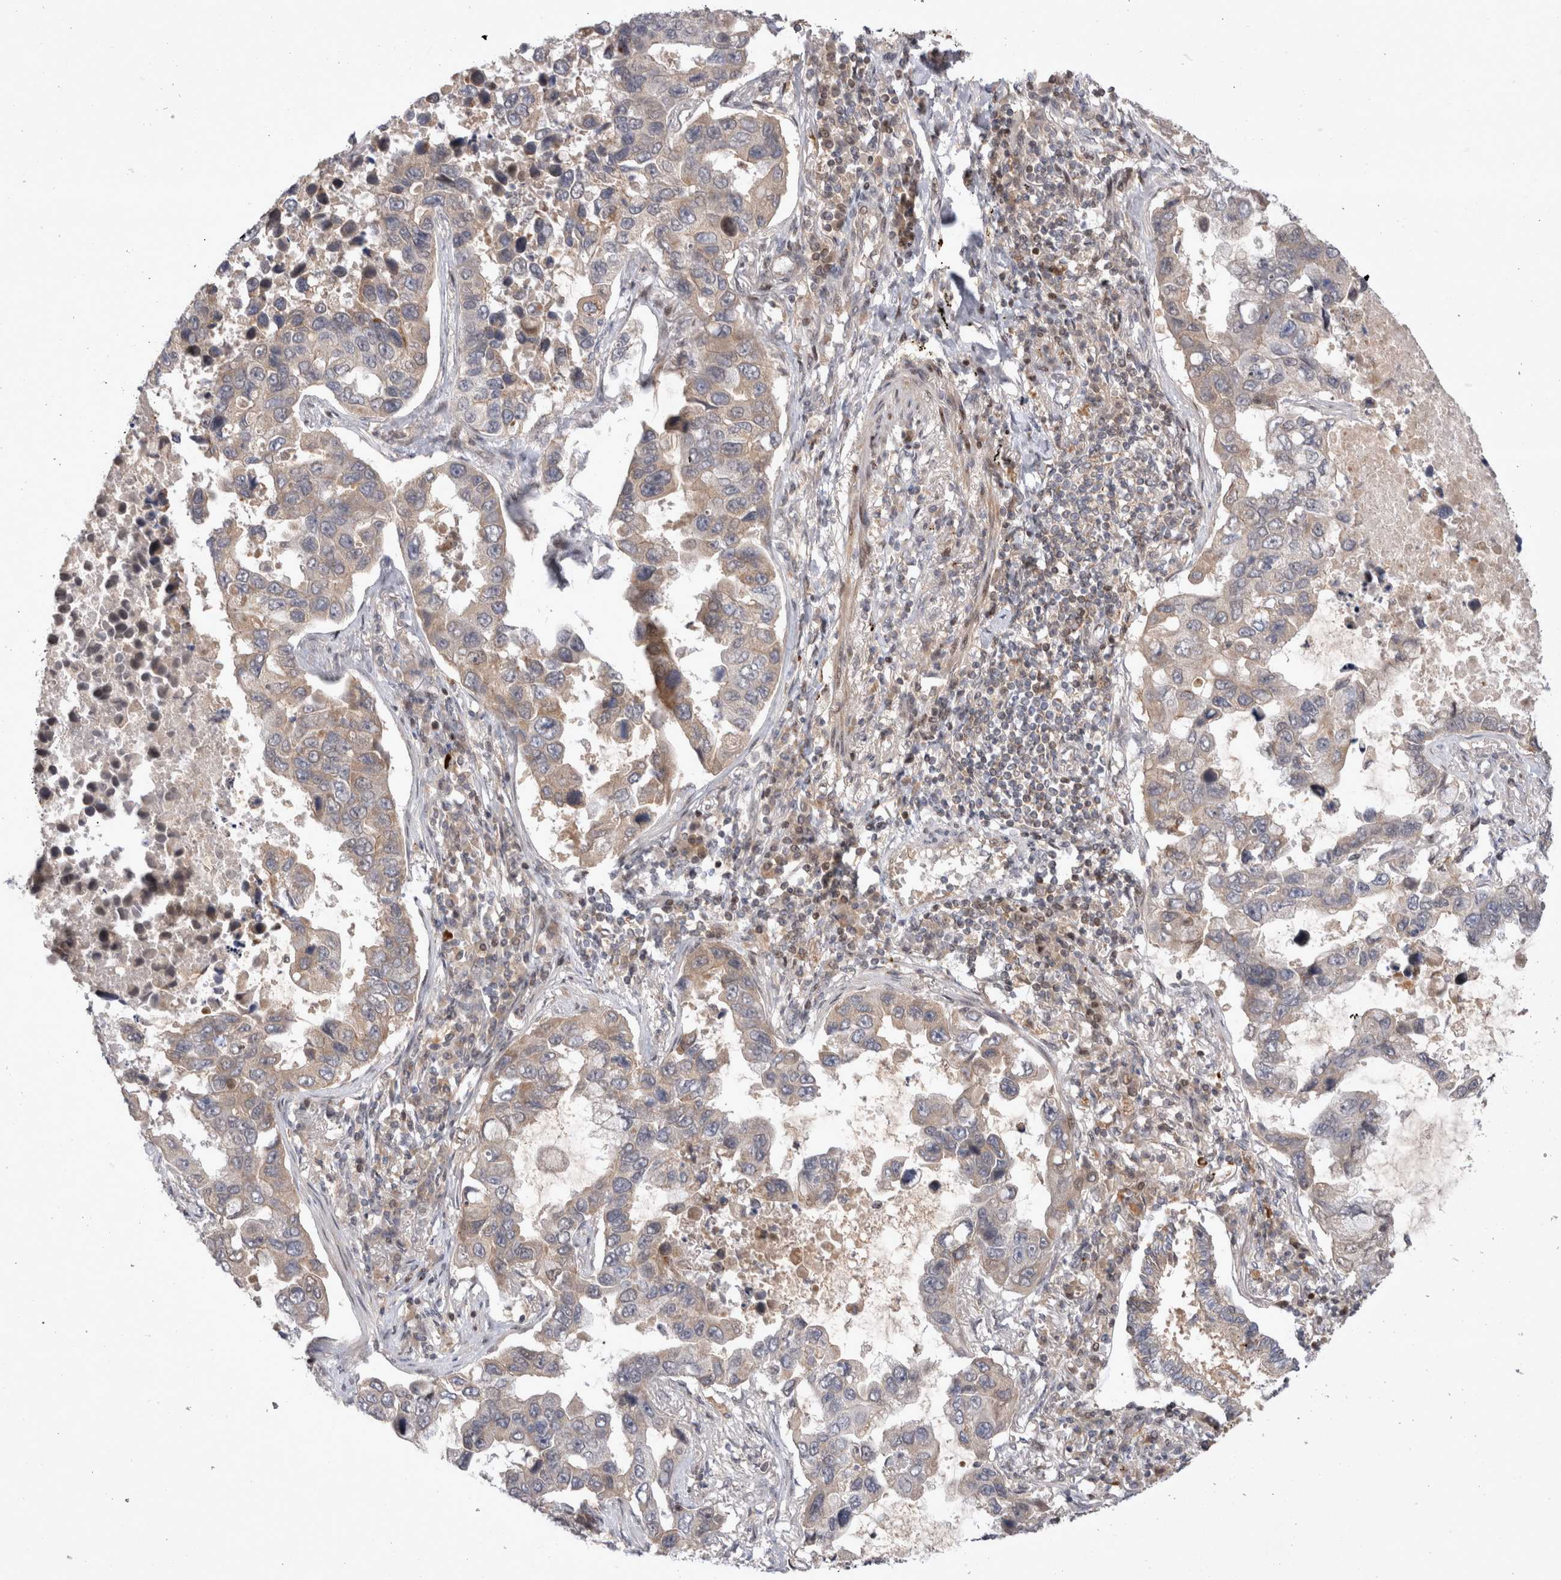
{"staining": {"intensity": "weak", "quantity": "<25%", "location": "cytoplasmic/membranous"}, "tissue": "lung cancer", "cell_type": "Tumor cells", "image_type": "cancer", "snomed": [{"axis": "morphology", "description": "Adenocarcinoma, NOS"}, {"axis": "topography", "description": "Lung"}], "caption": "This histopathology image is of adenocarcinoma (lung) stained with immunohistochemistry to label a protein in brown with the nuclei are counter-stained blue. There is no staining in tumor cells.", "gene": "PLEKHM1", "patient": {"sex": "male", "age": 64}}